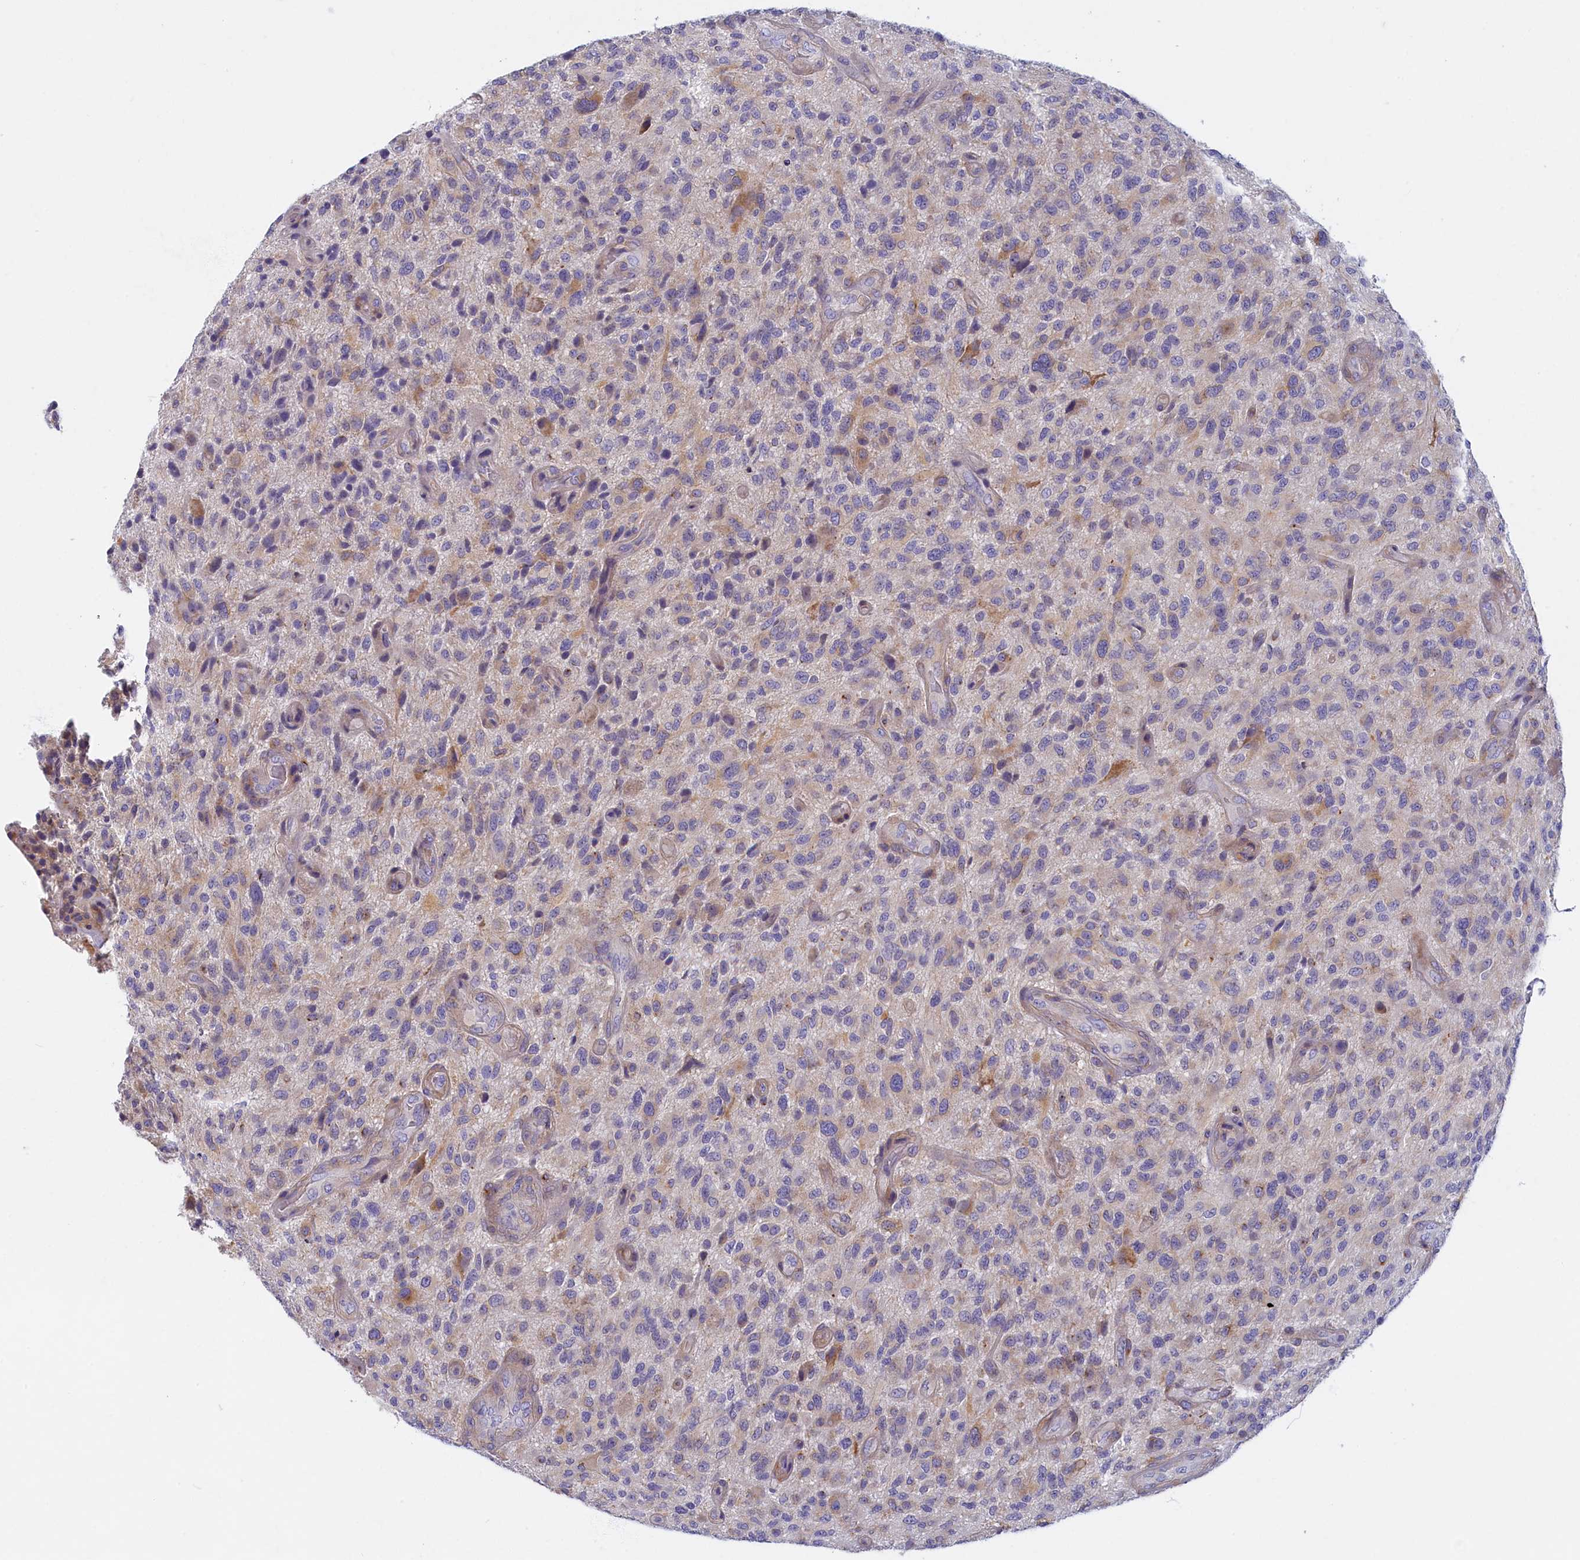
{"staining": {"intensity": "weak", "quantity": "<25%", "location": "cytoplasmic/membranous"}, "tissue": "glioma", "cell_type": "Tumor cells", "image_type": "cancer", "snomed": [{"axis": "morphology", "description": "Glioma, malignant, High grade"}, {"axis": "topography", "description": "Brain"}], "caption": "Photomicrograph shows no protein positivity in tumor cells of glioma tissue.", "gene": "NOL10", "patient": {"sex": "male", "age": 47}}